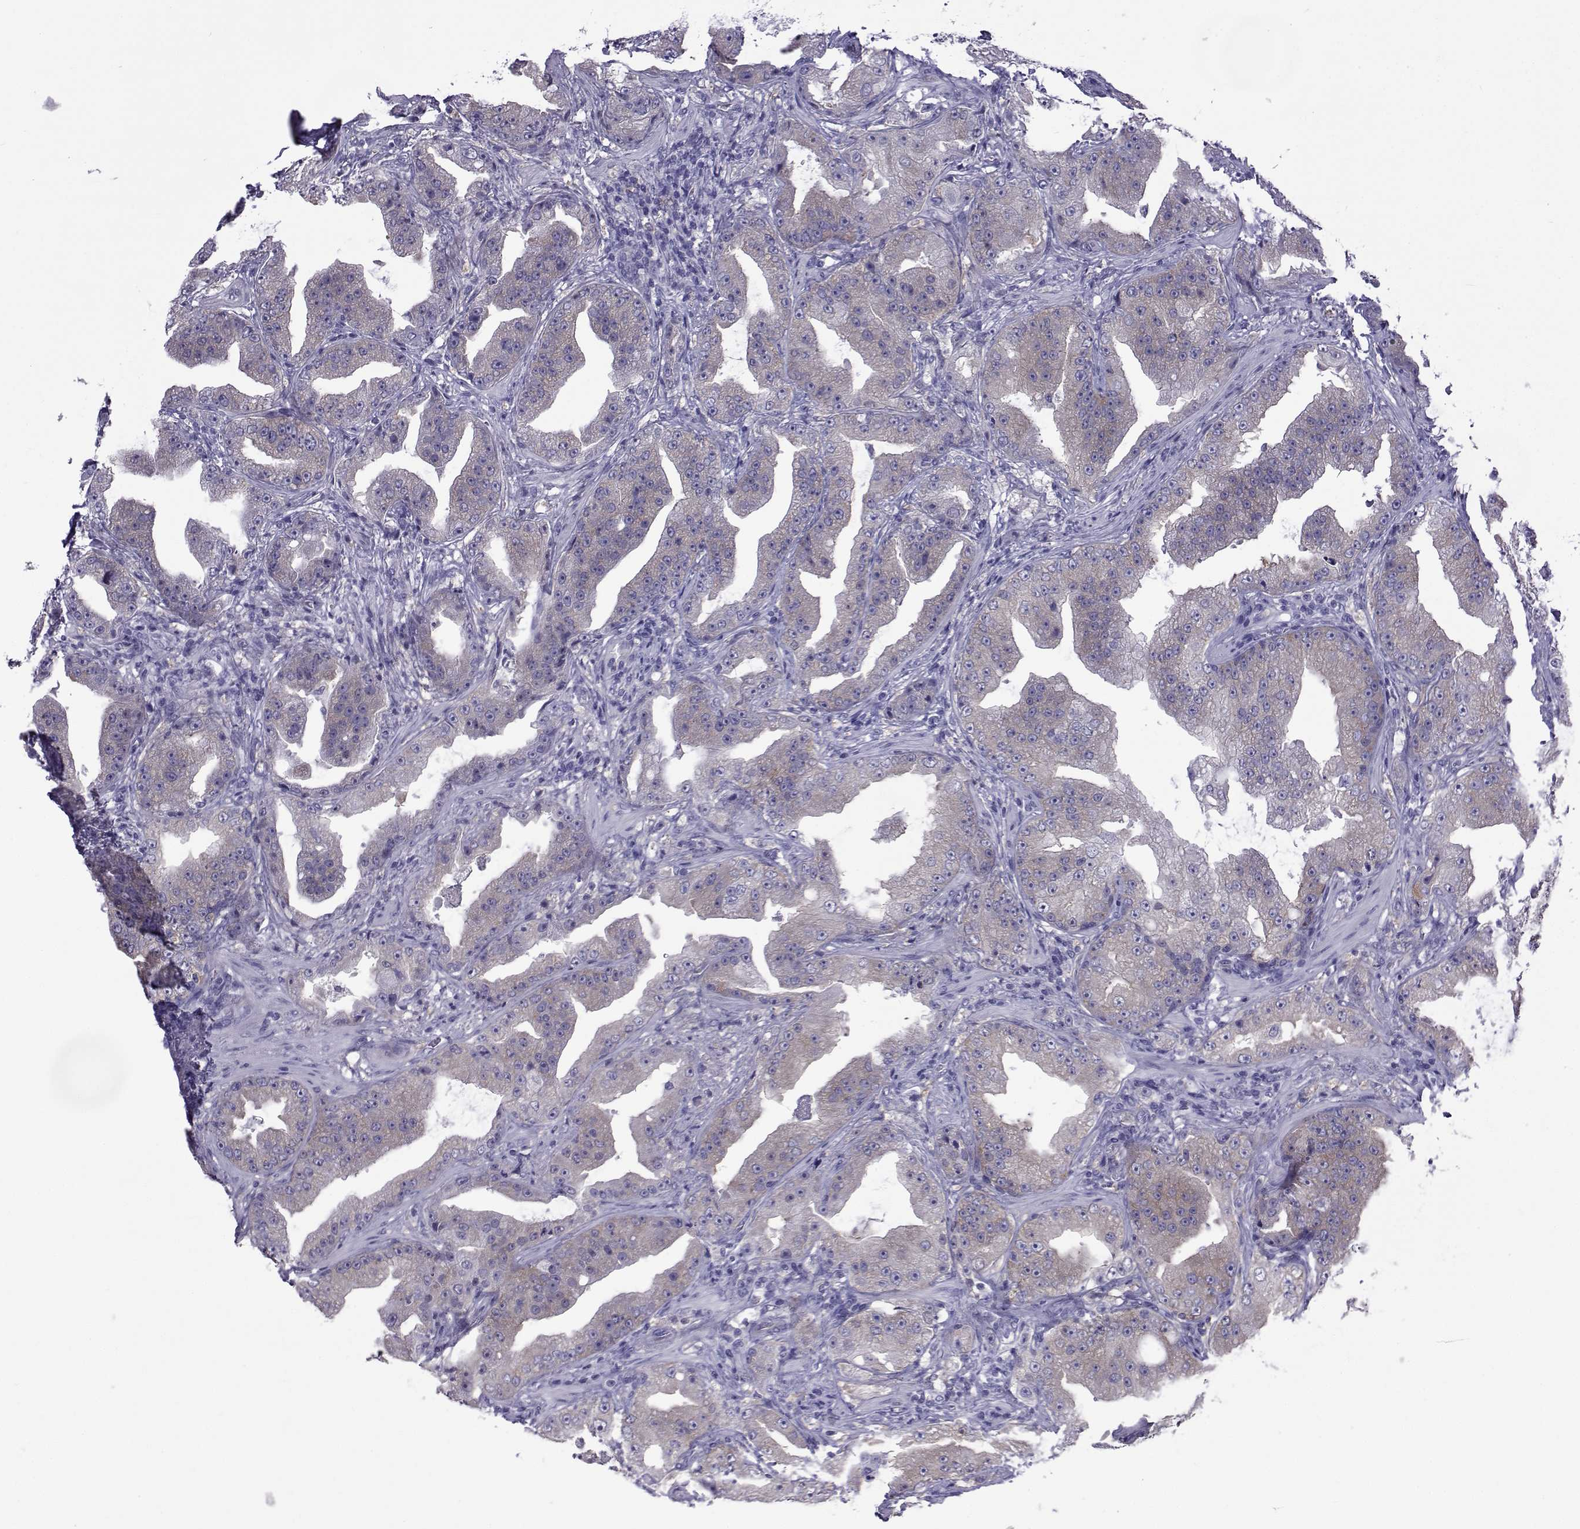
{"staining": {"intensity": "weak", "quantity": ">75%", "location": "cytoplasmic/membranous"}, "tissue": "prostate cancer", "cell_type": "Tumor cells", "image_type": "cancer", "snomed": [{"axis": "morphology", "description": "Adenocarcinoma, Low grade"}, {"axis": "topography", "description": "Prostate"}], "caption": "Prostate cancer was stained to show a protein in brown. There is low levels of weak cytoplasmic/membranous positivity in about >75% of tumor cells.", "gene": "COL22A1", "patient": {"sex": "male", "age": 62}}